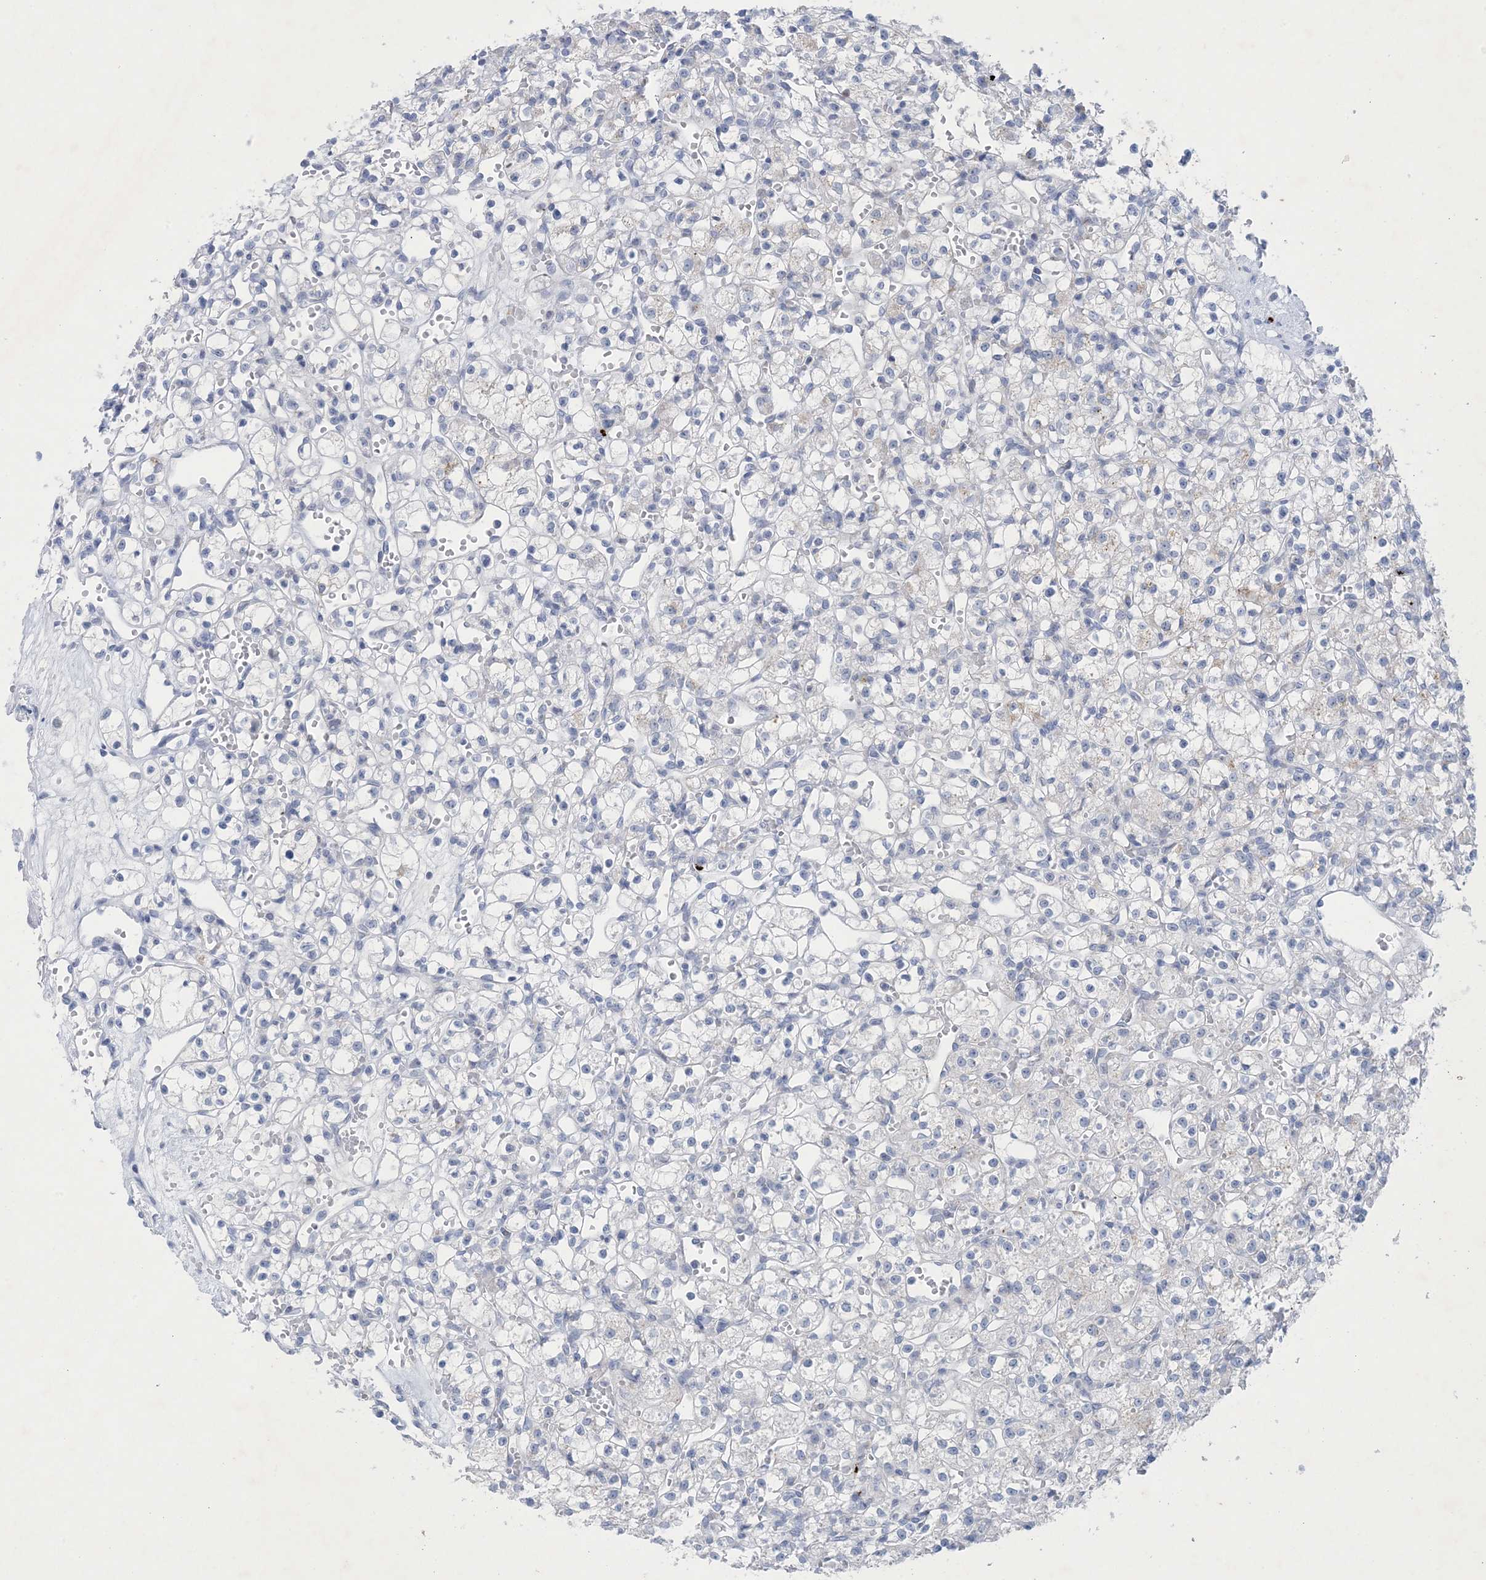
{"staining": {"intensity": "negative", "quantity": "none", "location": "none"}, "tissue": "renal cancer", "cell_type": "Tumor cells", "image_type": "cancer", "snomed": [{"axis": "morphology", "description": "Adenocarcinoma, NOS"}, {"axis": "topography", "description": "Kidney"}], "caption": "IHC photomicrograph of neoplastic tissue: renal adenocarcinoma stained with DAB displays no significant protein expression in tumor cells.", "gene": "GABRG1", "patient": {"sex": "female", "age": 59}}